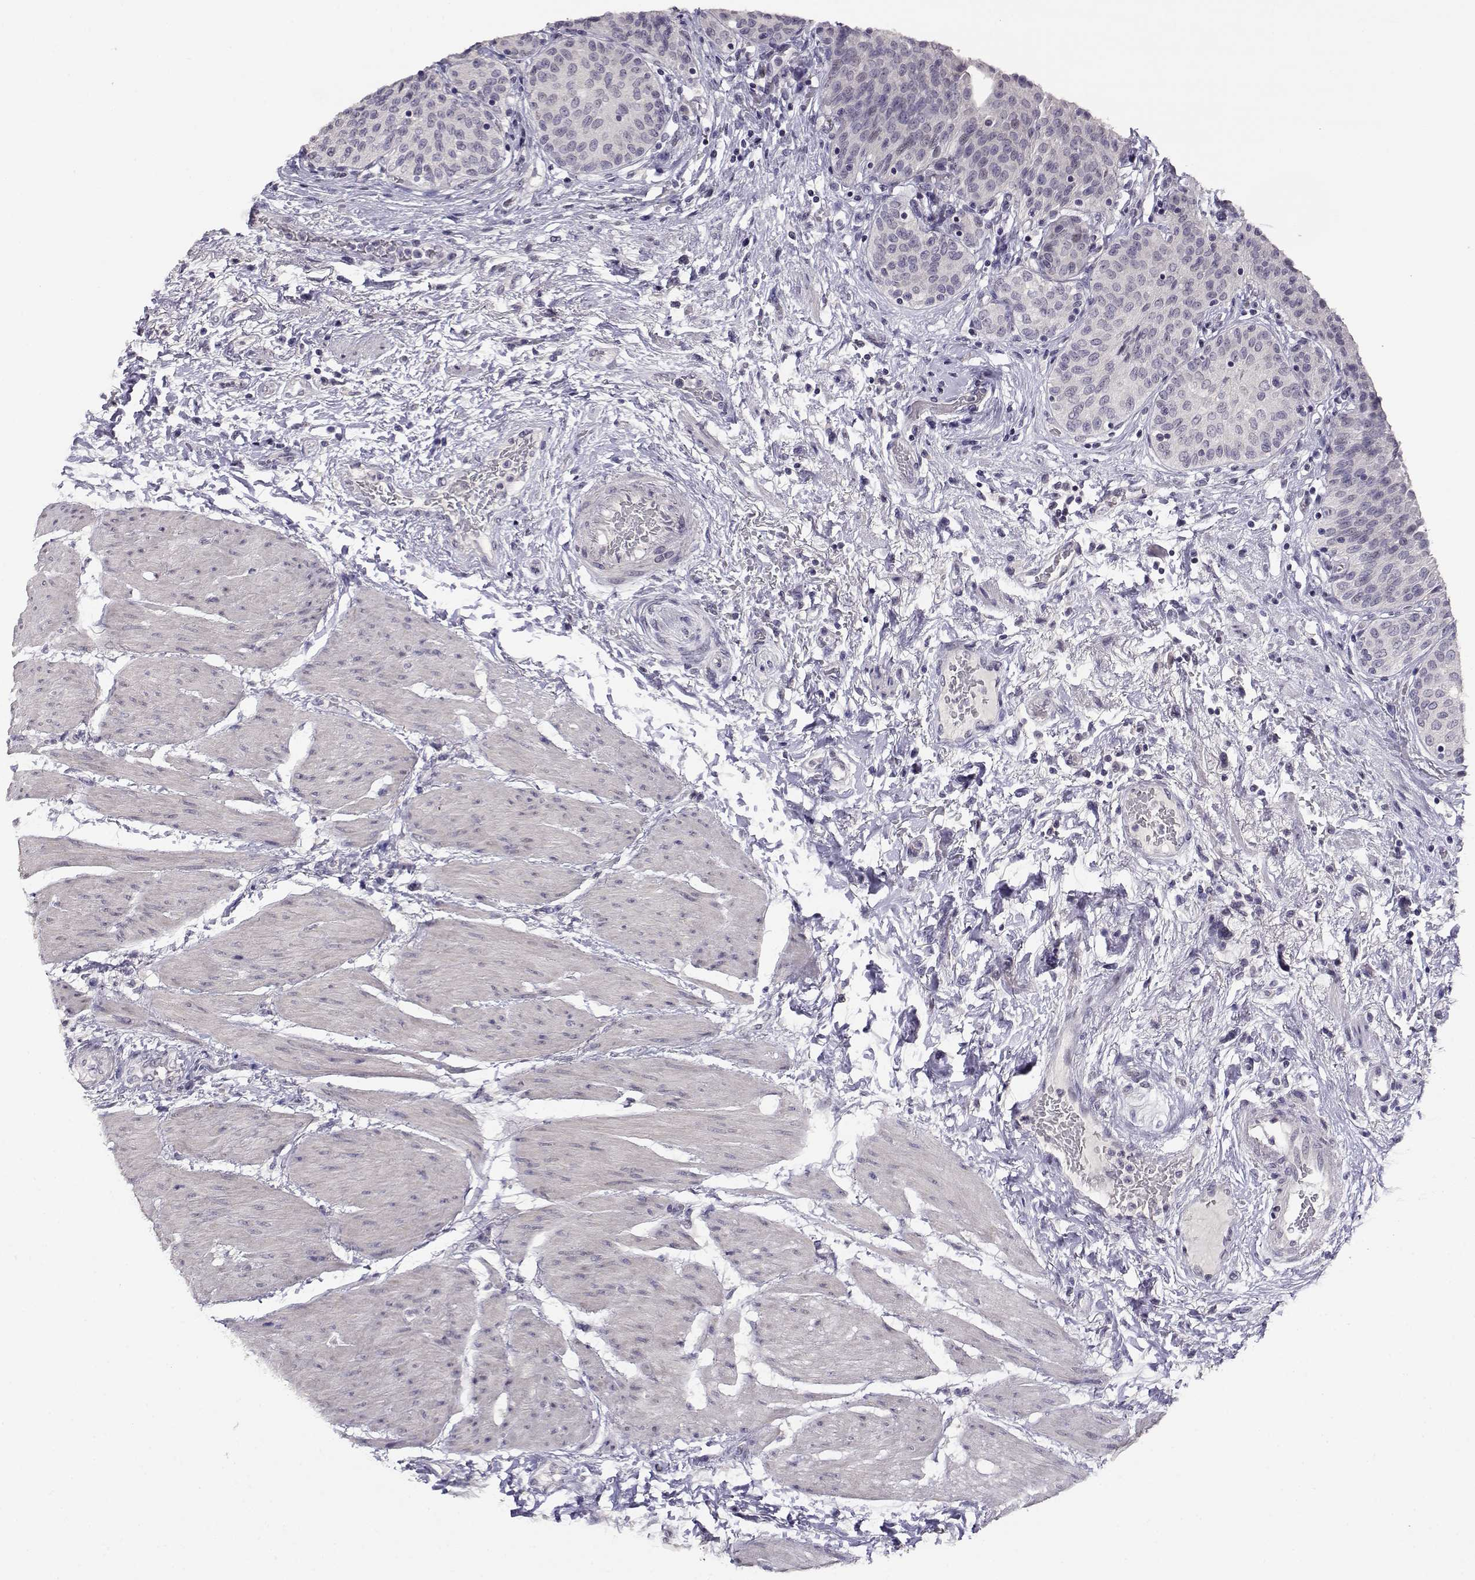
{"staining": {"intensity": "negative", "quantity": "none", "location": "none"}, "tissue": "urinary bladder", "cell_type": "Urothelial cells", "image_type": "normal", "snomed": [{"axis": "morphology", "description": "Normal tissue, NOS"}, {"axis": "morphology", "description": "Metaplasia, NOS"}, {"axis": "topography", "description": "Urinary bladder"}], "caption": "Immunohistochemistry (IHC) micrograph of unremarkable human urinary bladder stained for a protein (brown), which reveals no expression in urothelial cells.", "gene": "RHOXF2", "patient": {"sex": "male", "age": 68}}